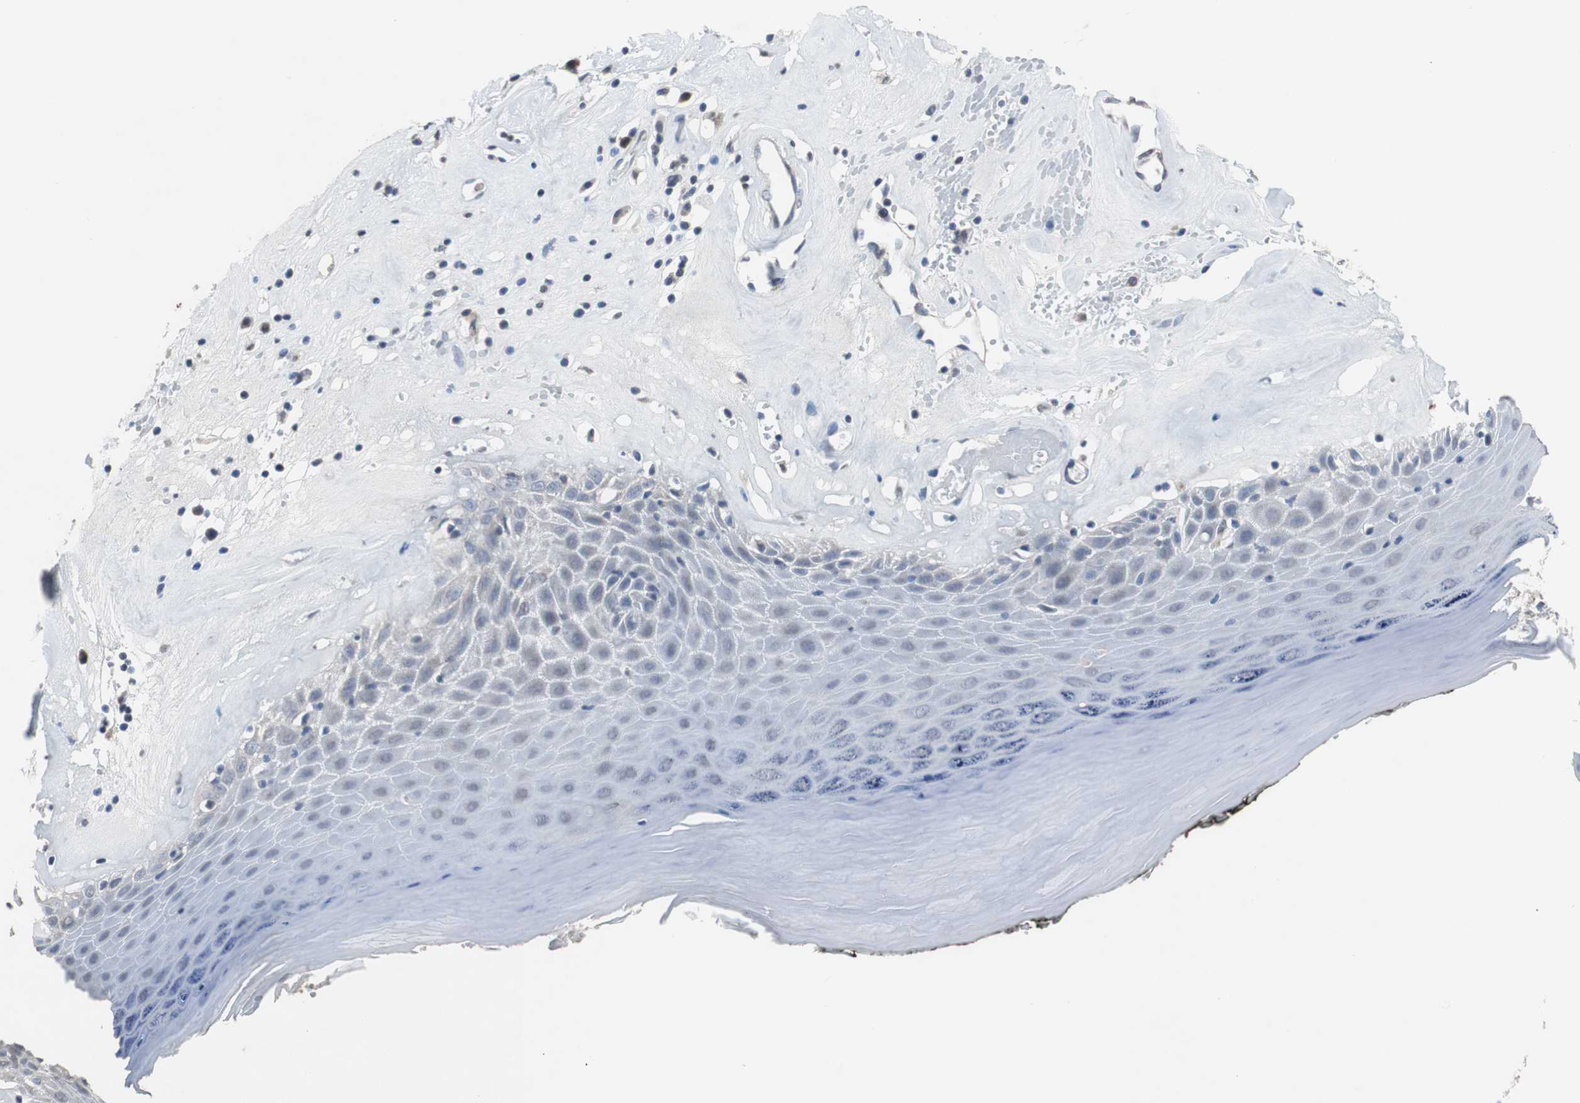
{"staining": {"intensity": "negative", "quantity": "none", "location": "none"}, "tissue": "skin", "cell_type": "Epidermal cells", "image_type": "normal", "snomed": [{"axis": "morphology", "description": "Normal tissue, NOS"}, {"axis": "morphology", "description": "Inflammation, NOS"}, {"axis": "topography", "description": "Vulva"}], "caption": "A high-resolution photomicrograph shows IHC staining of unremarkable skin, which shows no significant positivity in epidermal cells.", "gene": "RBM47", "patient": {"sex": "female", "age": 84}}